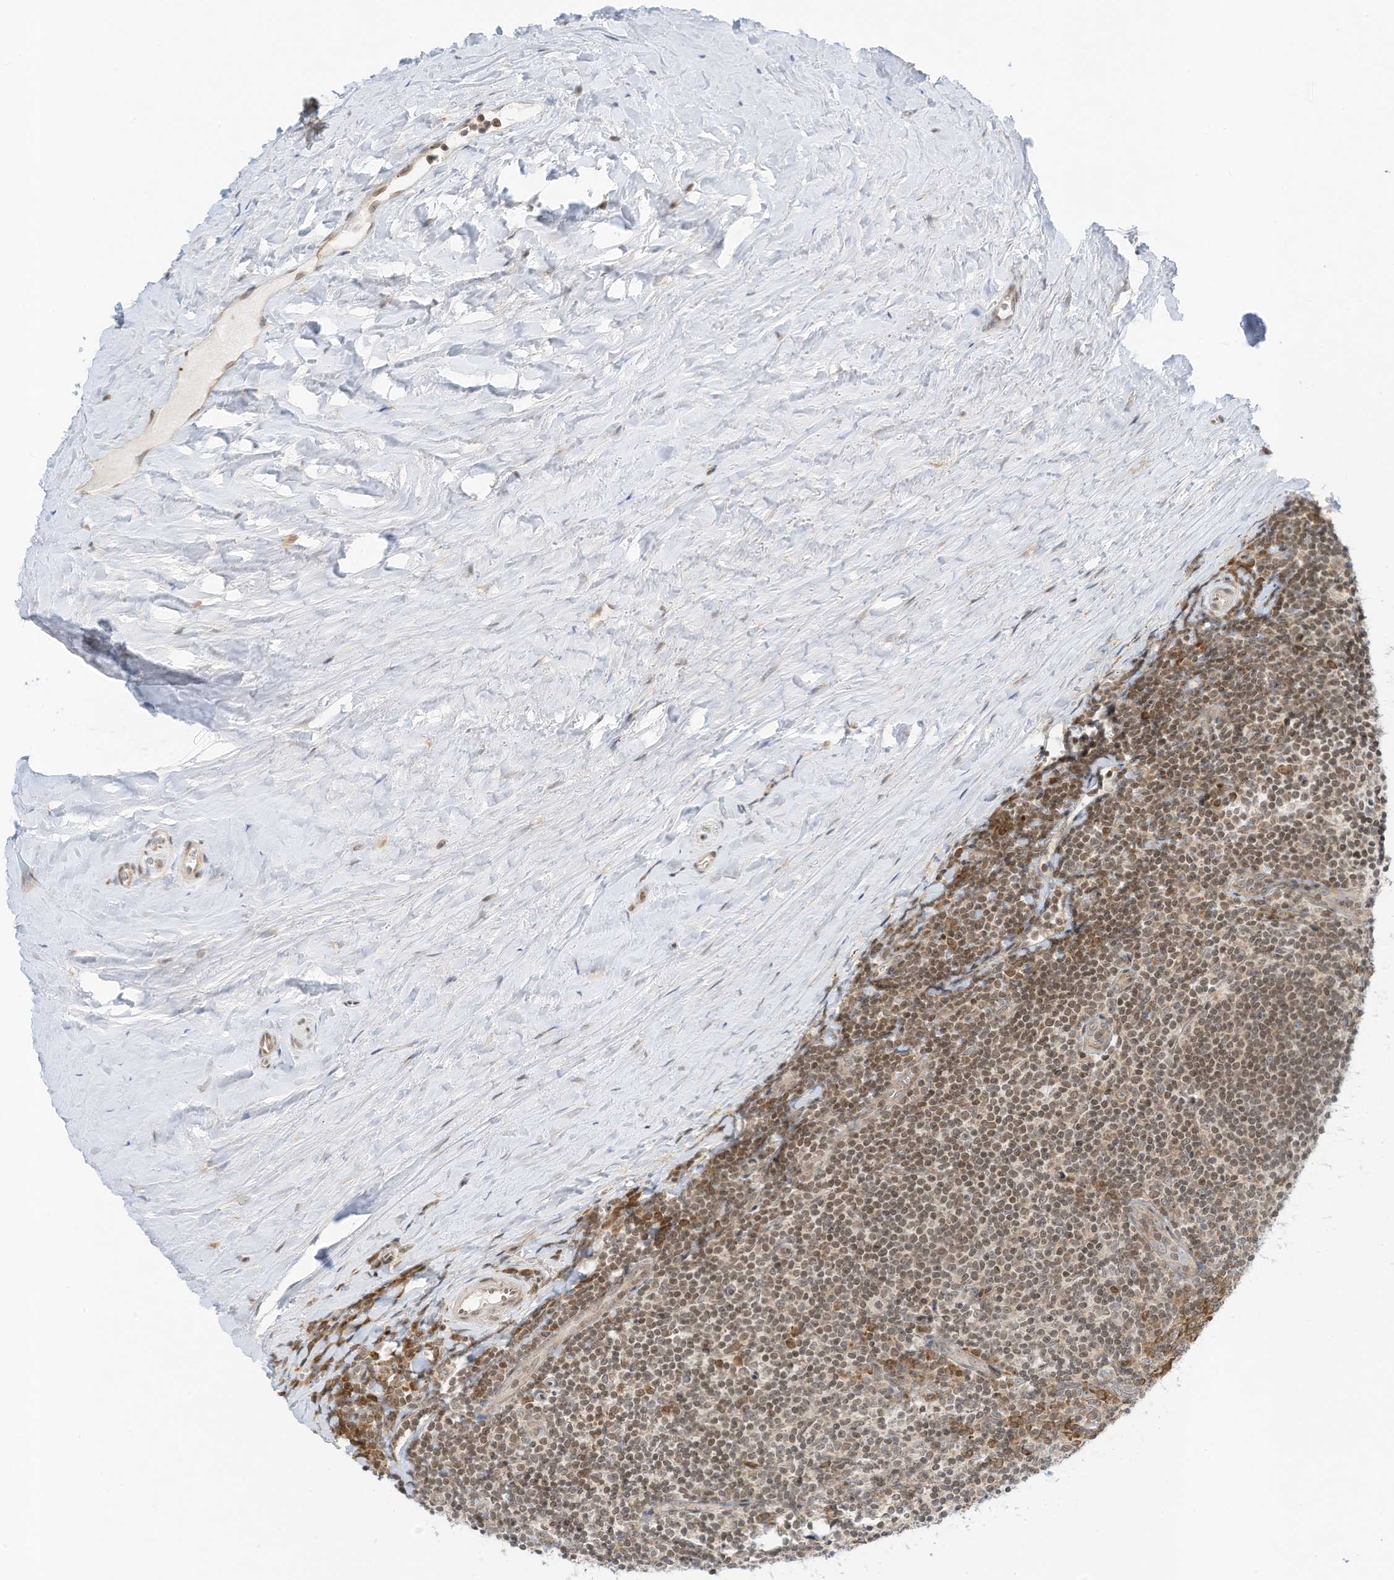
{"staining": {"intensity": "moderate", "quantity": ">75%", "location": "cytoplasmic/membranous"}, "tissue": "tonsil", "cell_type": "Germinal center cells", "image_type": "normal", "snomed": [{"axis": "morphology", "description": "Normal tissue, NOS"}, {"axis": "topography", "description": "Tonsil"}], "caption": "Unremarkable tonsil demonstrates moderate cytoplasmic/membranous positivity in about >75% of germinal center cells The staining is performed using DAB brown chromogen to label protein expression. The nuclei are counter-stained blue using hematoxylin..", "gene": "EDF1", "patient": {"sex": "male", "age": 27}}